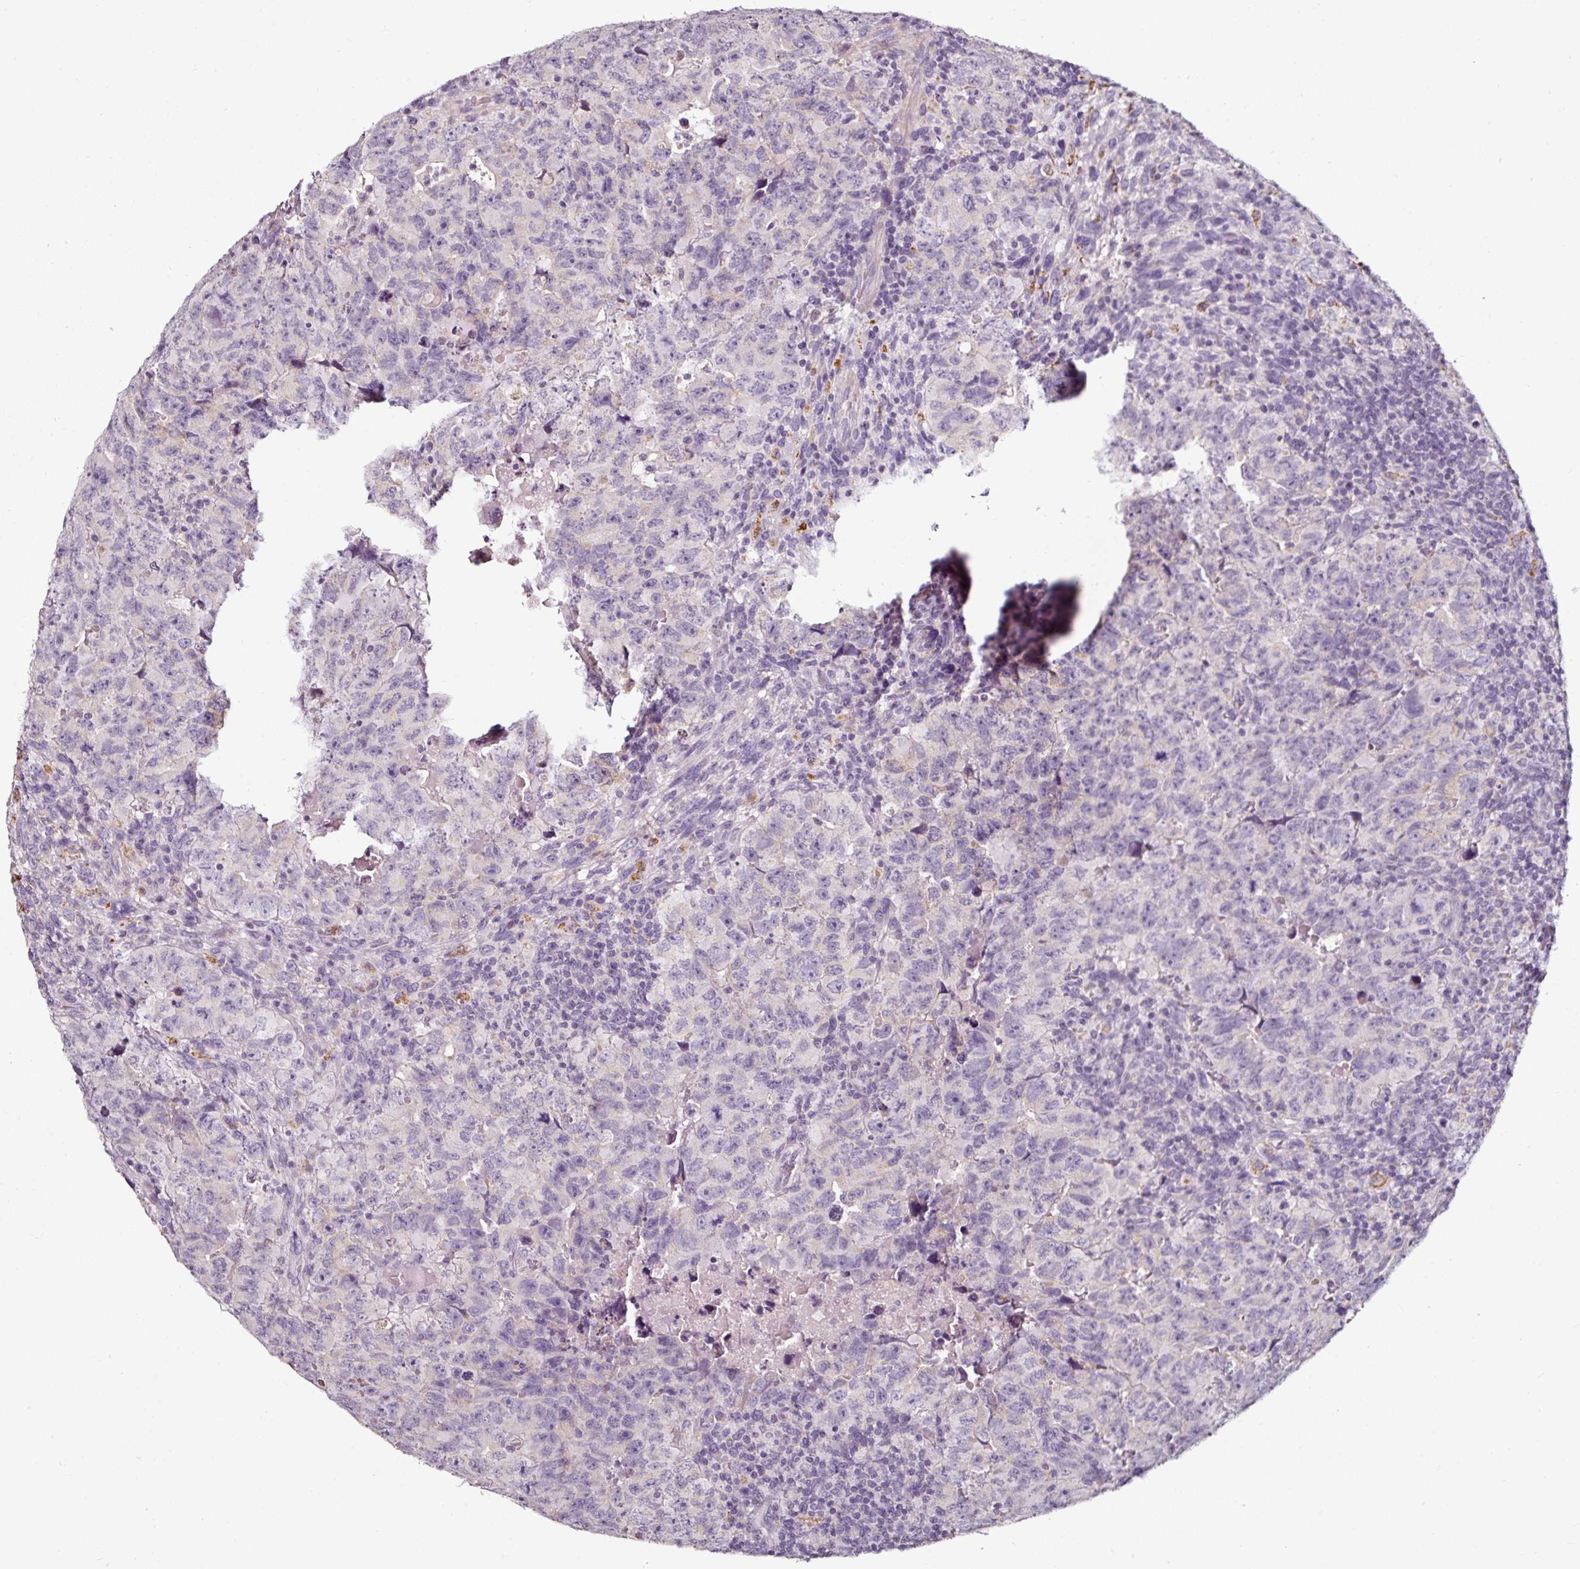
{"staining": {"intensity": "negative", "quantity": "none", "location": "none"}, "tissue": "testis cancer", "cell_type": "Tumor cells", "image_type": "cancer", "snomed": [{"axis": "morphology", "description": "Carcinoma, Embryonal, NOS"}, {"axis": "topography", "description": "Testis"}], "caption": "Testis cancer (embryonal carcinoma) was stained to show a protein in brown. There is no significant staining in tumor cells.", "gene": "CAP2", "patient": {"sex": "male", "age": 24}}